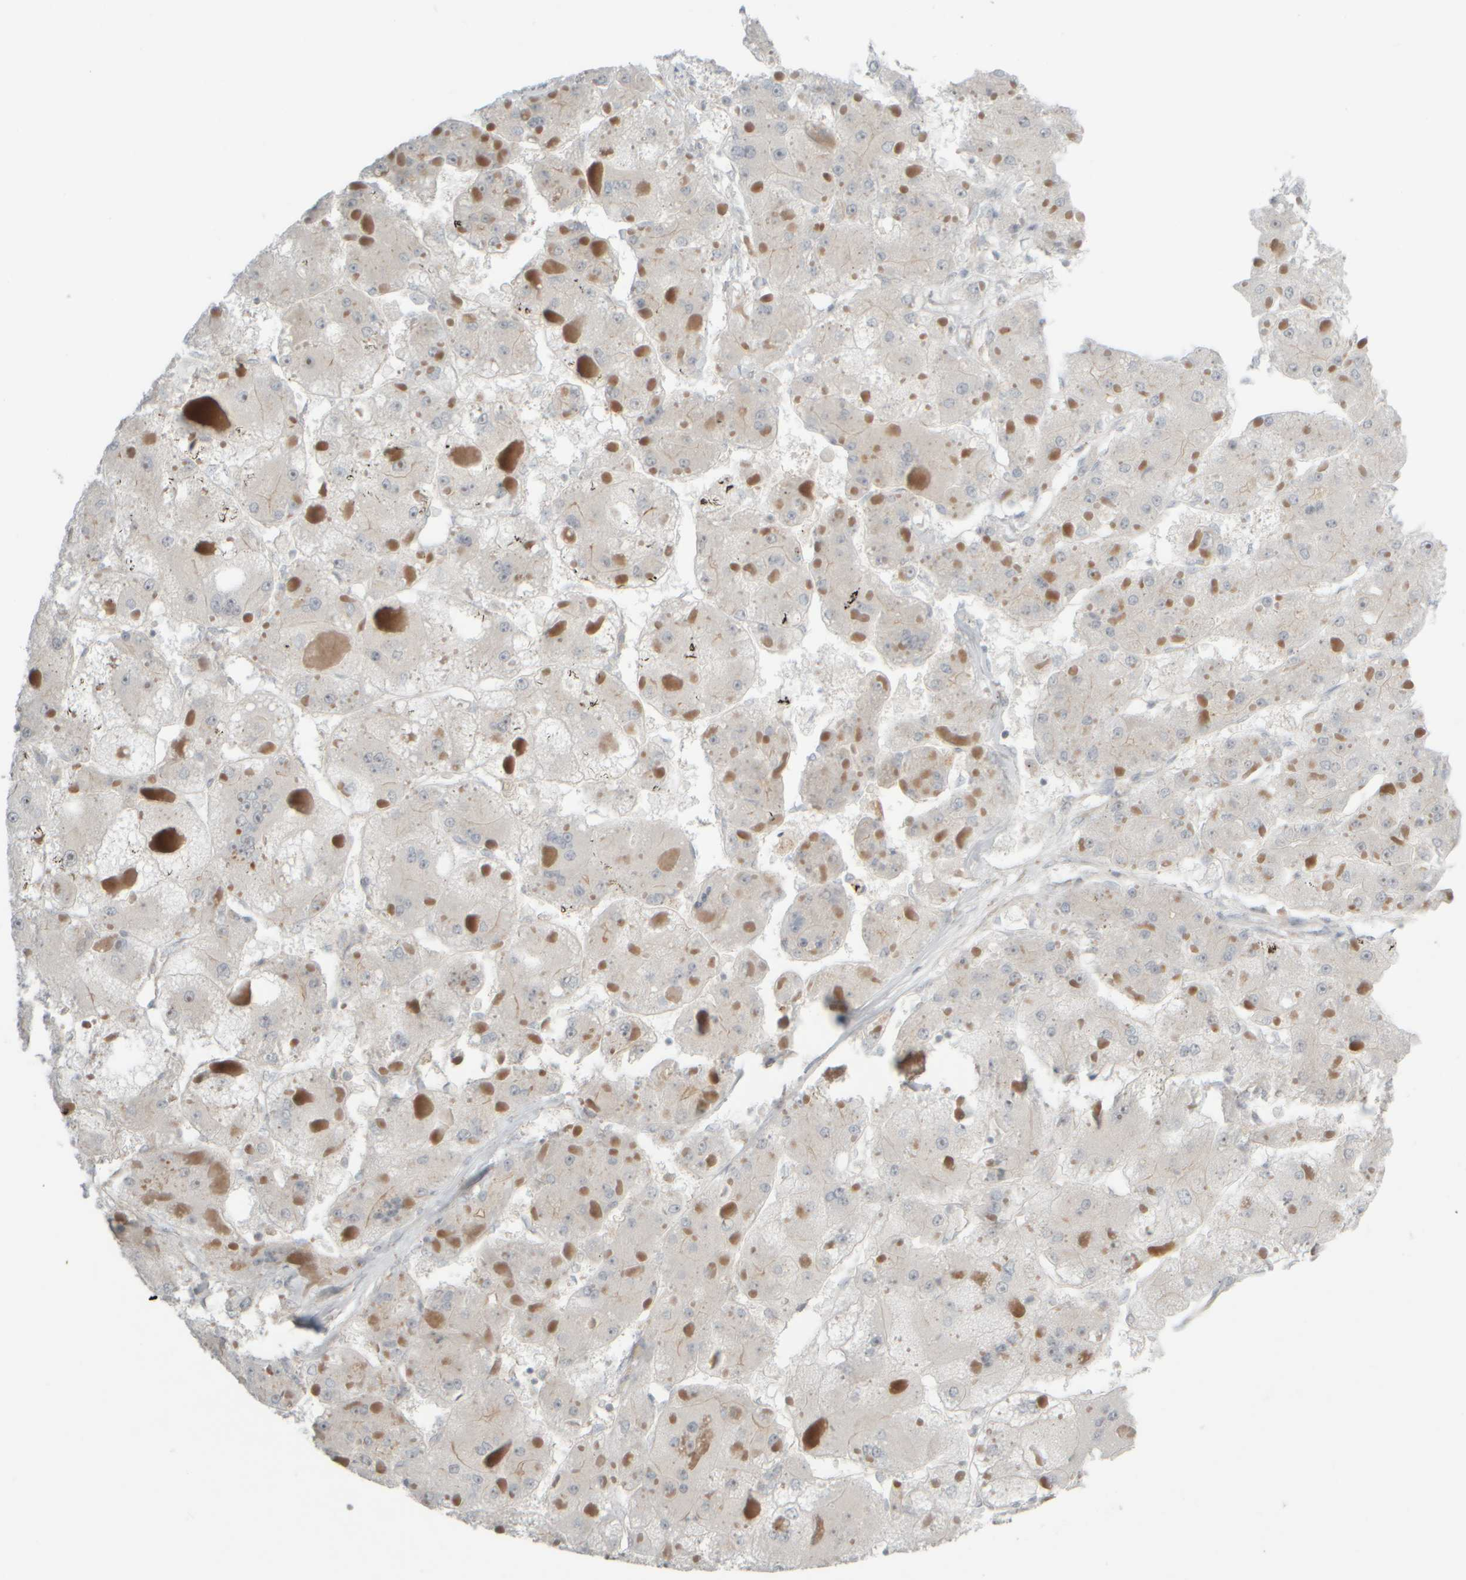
{"staining": {"intensity": "negative", "quantity": "none", "location": "none"}, "tissue": "liver cancer", "cell_type": "Tumor cells", "image_type": "cancer", "snomed": [{"axis": "morphology", "description": "Carcinoma, Hepatocellular, NOS"}, {"axis": "topography", "description": "Liver"}], "caption": "Immunohistochemistry histopathology image of neoplastic tissue: liver cancer (hepatocellular carcinoma) stained with DAB displays no significant protein expression in tumor cells.", "gene": "HGS", "patient": {"sex": "female", "age": 73}}